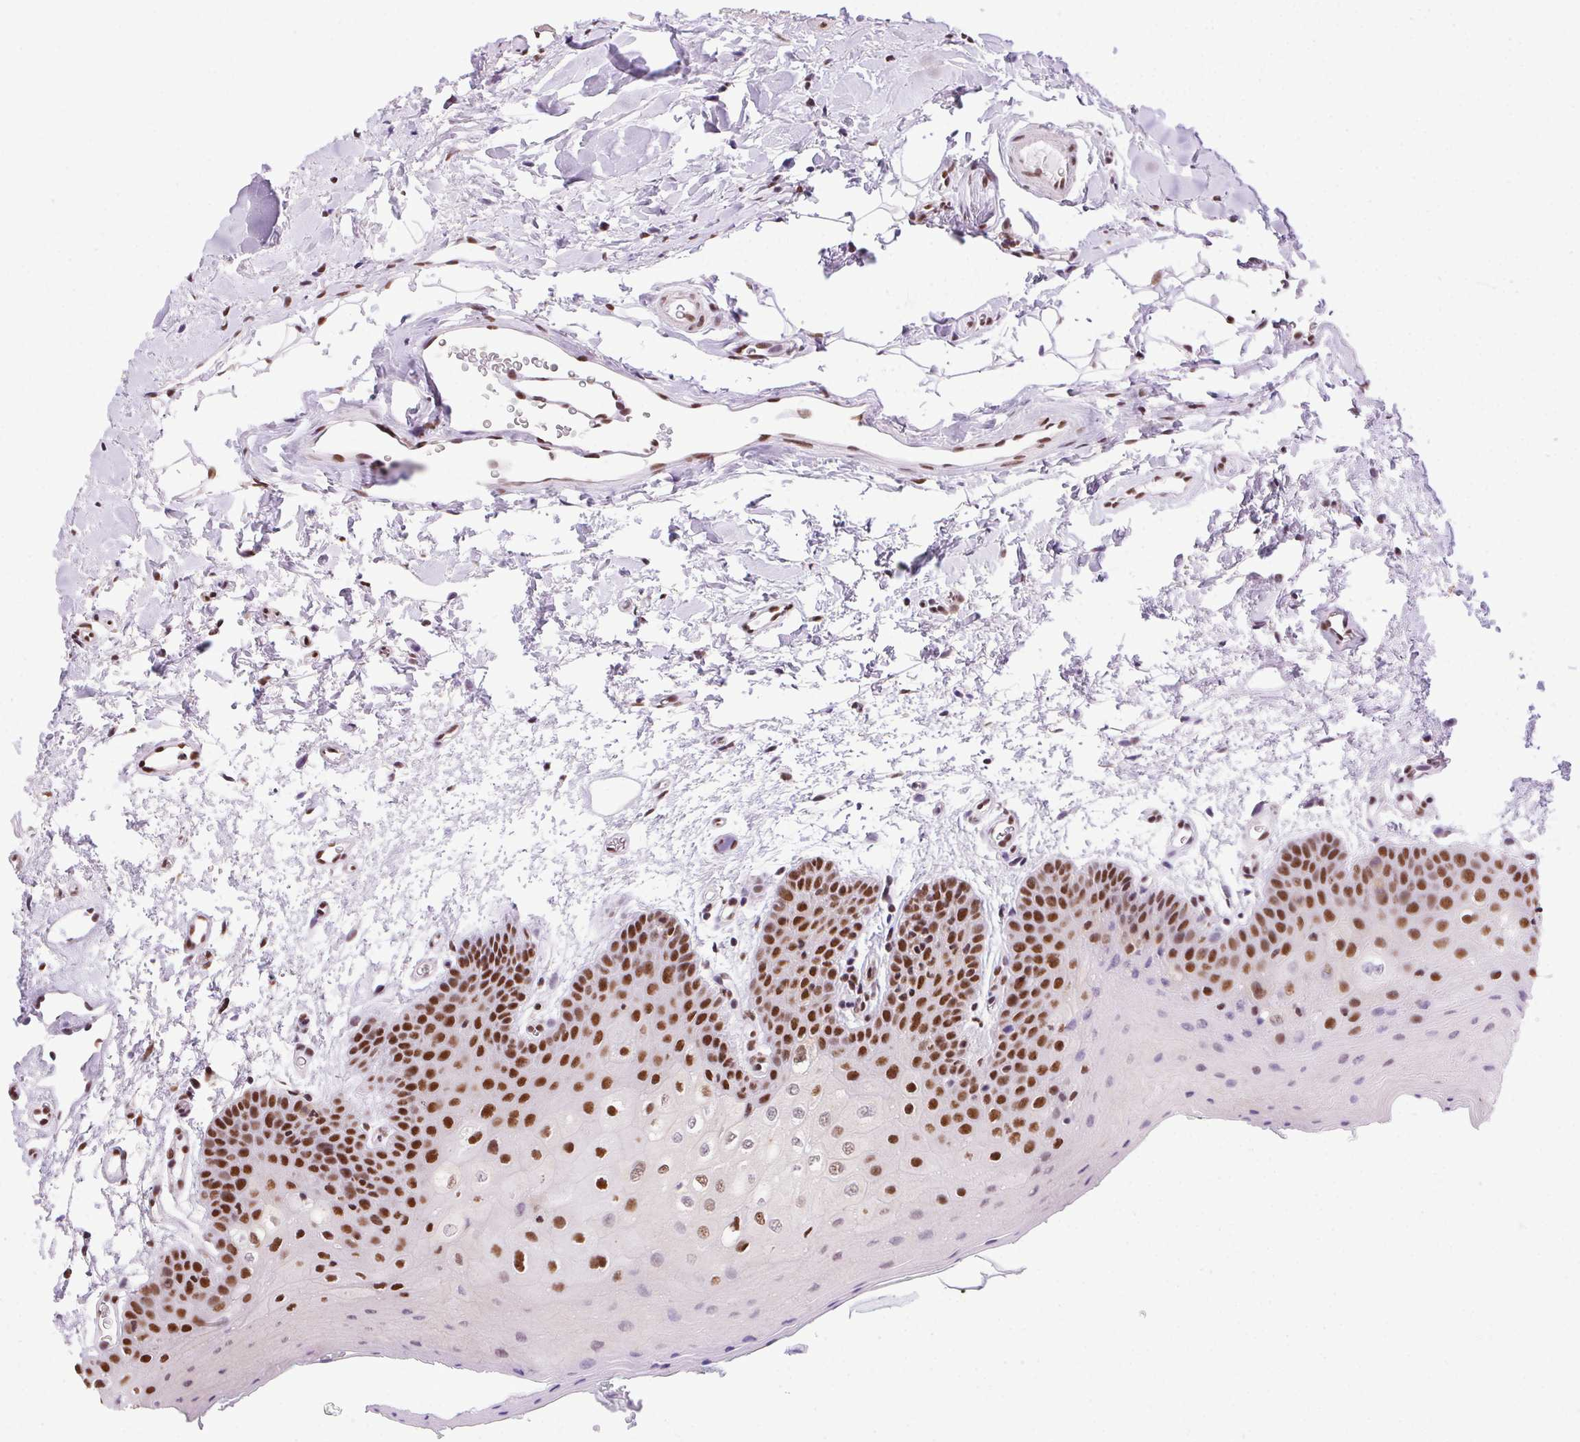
{"staining": {"intensity": "strong", "quantity": "25%-75%", "location": "nuclear"}, "tissue": "oral mucosa", "cell_type": "Squamous epithelial cells", "image_type": "normal", "snomed": [{"axis": "morphology", "description": "Normal tissue, NOS"}, {"axis": "morphology", "description": "Squamous cell carcinoma, NOS"}, {"axis": "topography", "description": "Oral tissue"}, {"axis": "topography", "description": "Head-Neck"}], "caption": "A high-resolution photomicrograph shows immunohistochemistry (IHC) staining of unremarkable oral mucosa, which exhibits strong nuclear positivity in approximately 25%-75% of squamous epithelial cells. (Brightfield microscopy of DAB IHC at high magnification).", "gene": "ZNF207", "patient": {"sex": "female", "age": 50}}